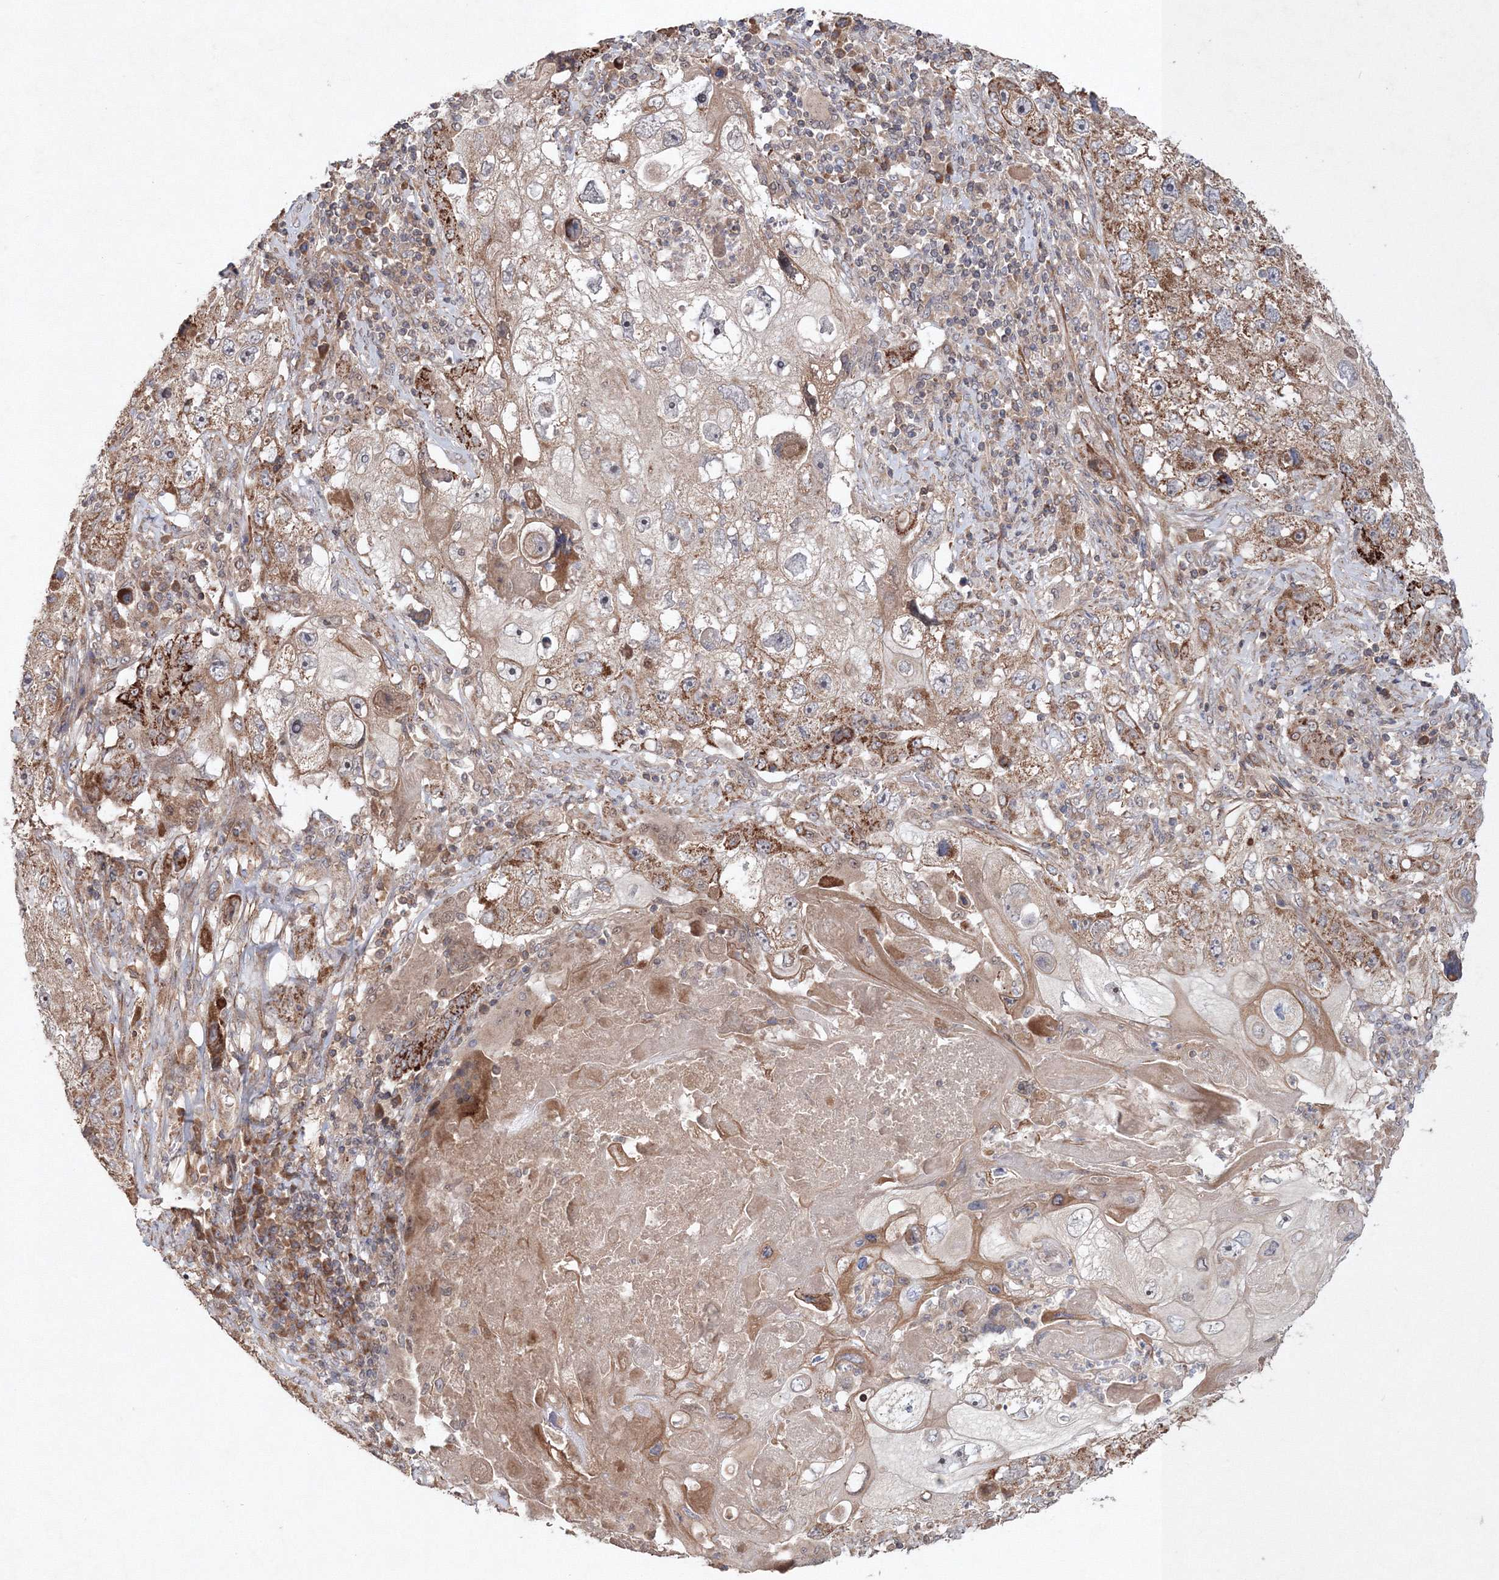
{"staining": {"intensity": "moderate", "quantity": ">75%", "location": "cytoplasmic/membranous"}, "tissue": "lung cancer", "cell_type": "Tumor cells", "image_type": "cancer", "snomed": [{"axis": "morphology", "description": "Squamous cell carcinoma, NOS"}, {"axis": "topography", "description": "Lung"}], "caption": "DAB immunohistochemical staining of lung squamous cell carcinoma shows moderate cytoplasmic/membranous protein expression in approximately >75% of tumor cells.", "gene": "NOA1", "patient": {"sex": "male", "age": 61}}